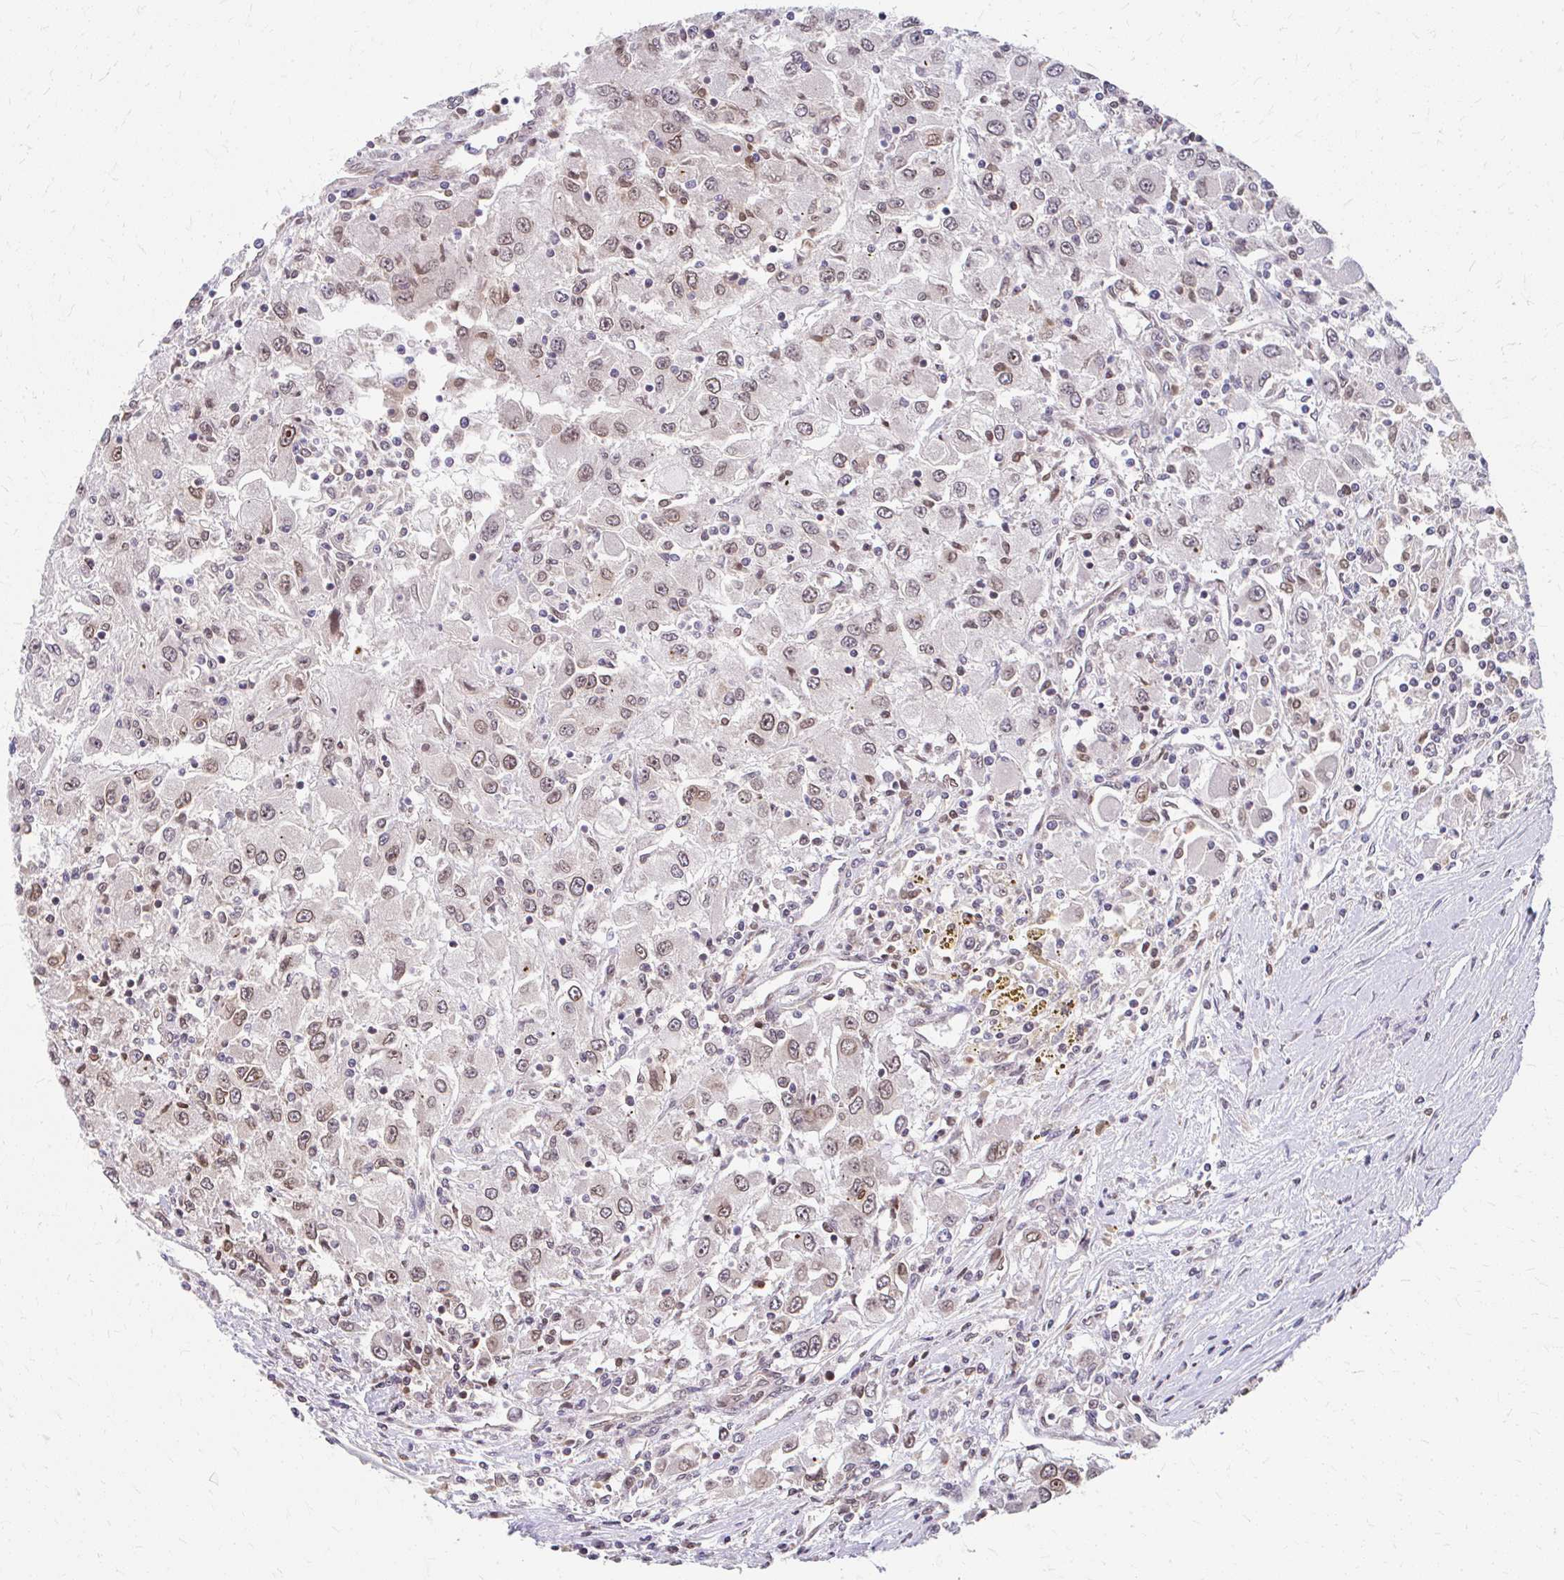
{"staining": {"intensity": "moderate", "quantity": ">75%", "location": "cytoplasmic/membranous,nuclear"}, "tissue": "renal cancer", "cell_type": "Tumor cells", "image_type": "cancer", "snomed": [{"axis": "morphology", "description": "Adenocarcinoma, NOS"}, {"axis": "topography", "description": "Kidney"}], "caption": "Immunohistochemistry (IHC) of renal cancer (adenocarcinoma) demonstrates medium levels of moderate cytoplasmic/membranous and nuclear expression in about >75% of tumor cells. Ihc stains the protein in brown and the nuclei are stained blue.", "gene": "XPO1", "patient": {"sex": "female", "age": 67}}